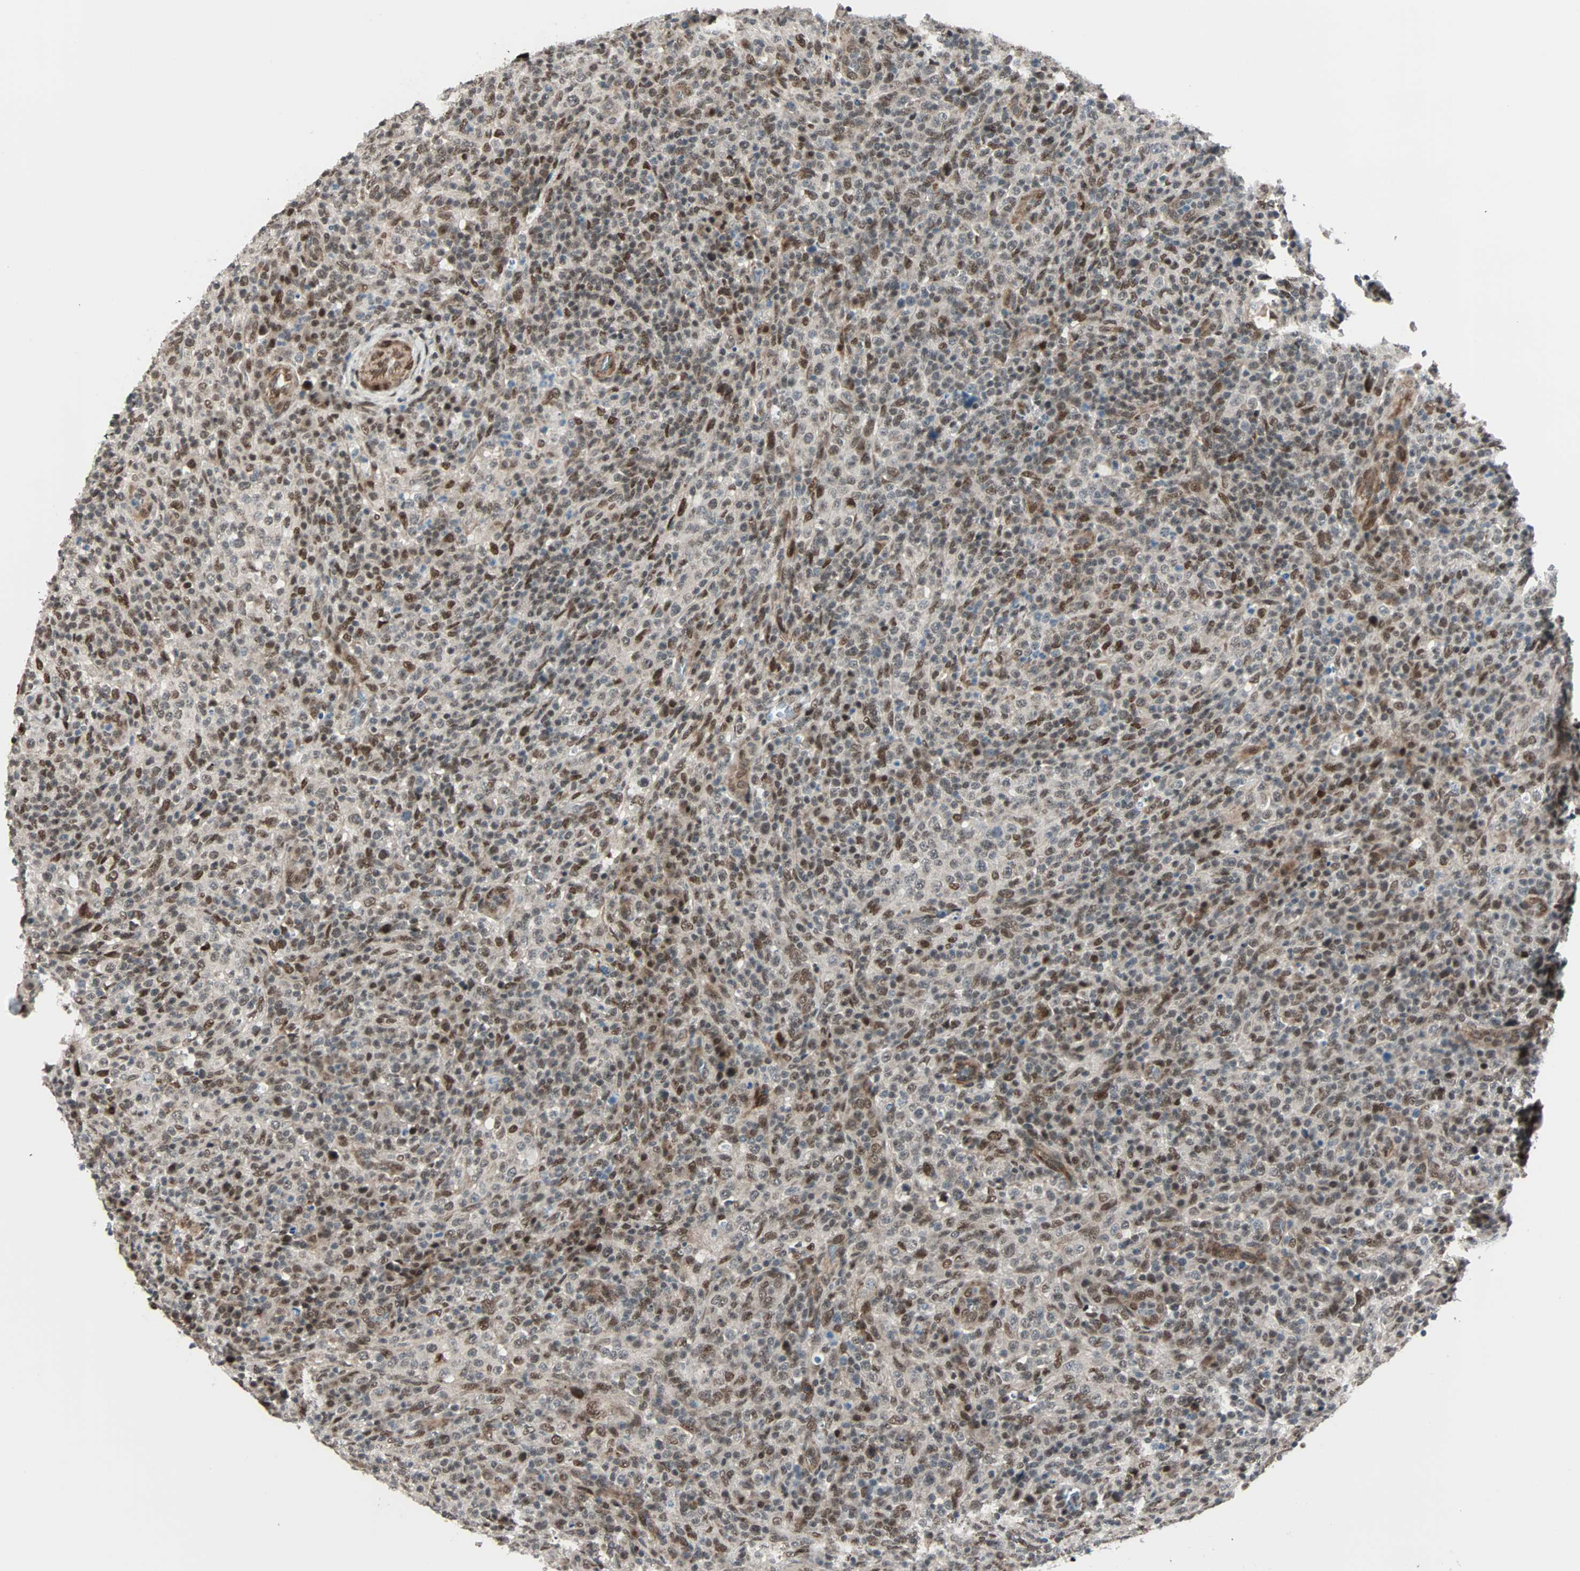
{"staining": {"intensity": "moderate", "quantity": "25%-75%", "location": "nuclear"}, "tissue": "lymphoma", "cell_type": "Tumor cells", "image_type": "cancer", "snomed": [{"axis": "morphology", "description": "Malignant lymphoma, non-Hodgkin's type, High grade"}, {"axis": "topography", "description": "Lymph node"}], "caption": "Protein expression analysis of human lymphoma reveals moderate nuclear positivity in approximately 25%-75% of tumor cells.", "gene": "CBX4", "patient": {"sex": "female", "age": 76}}